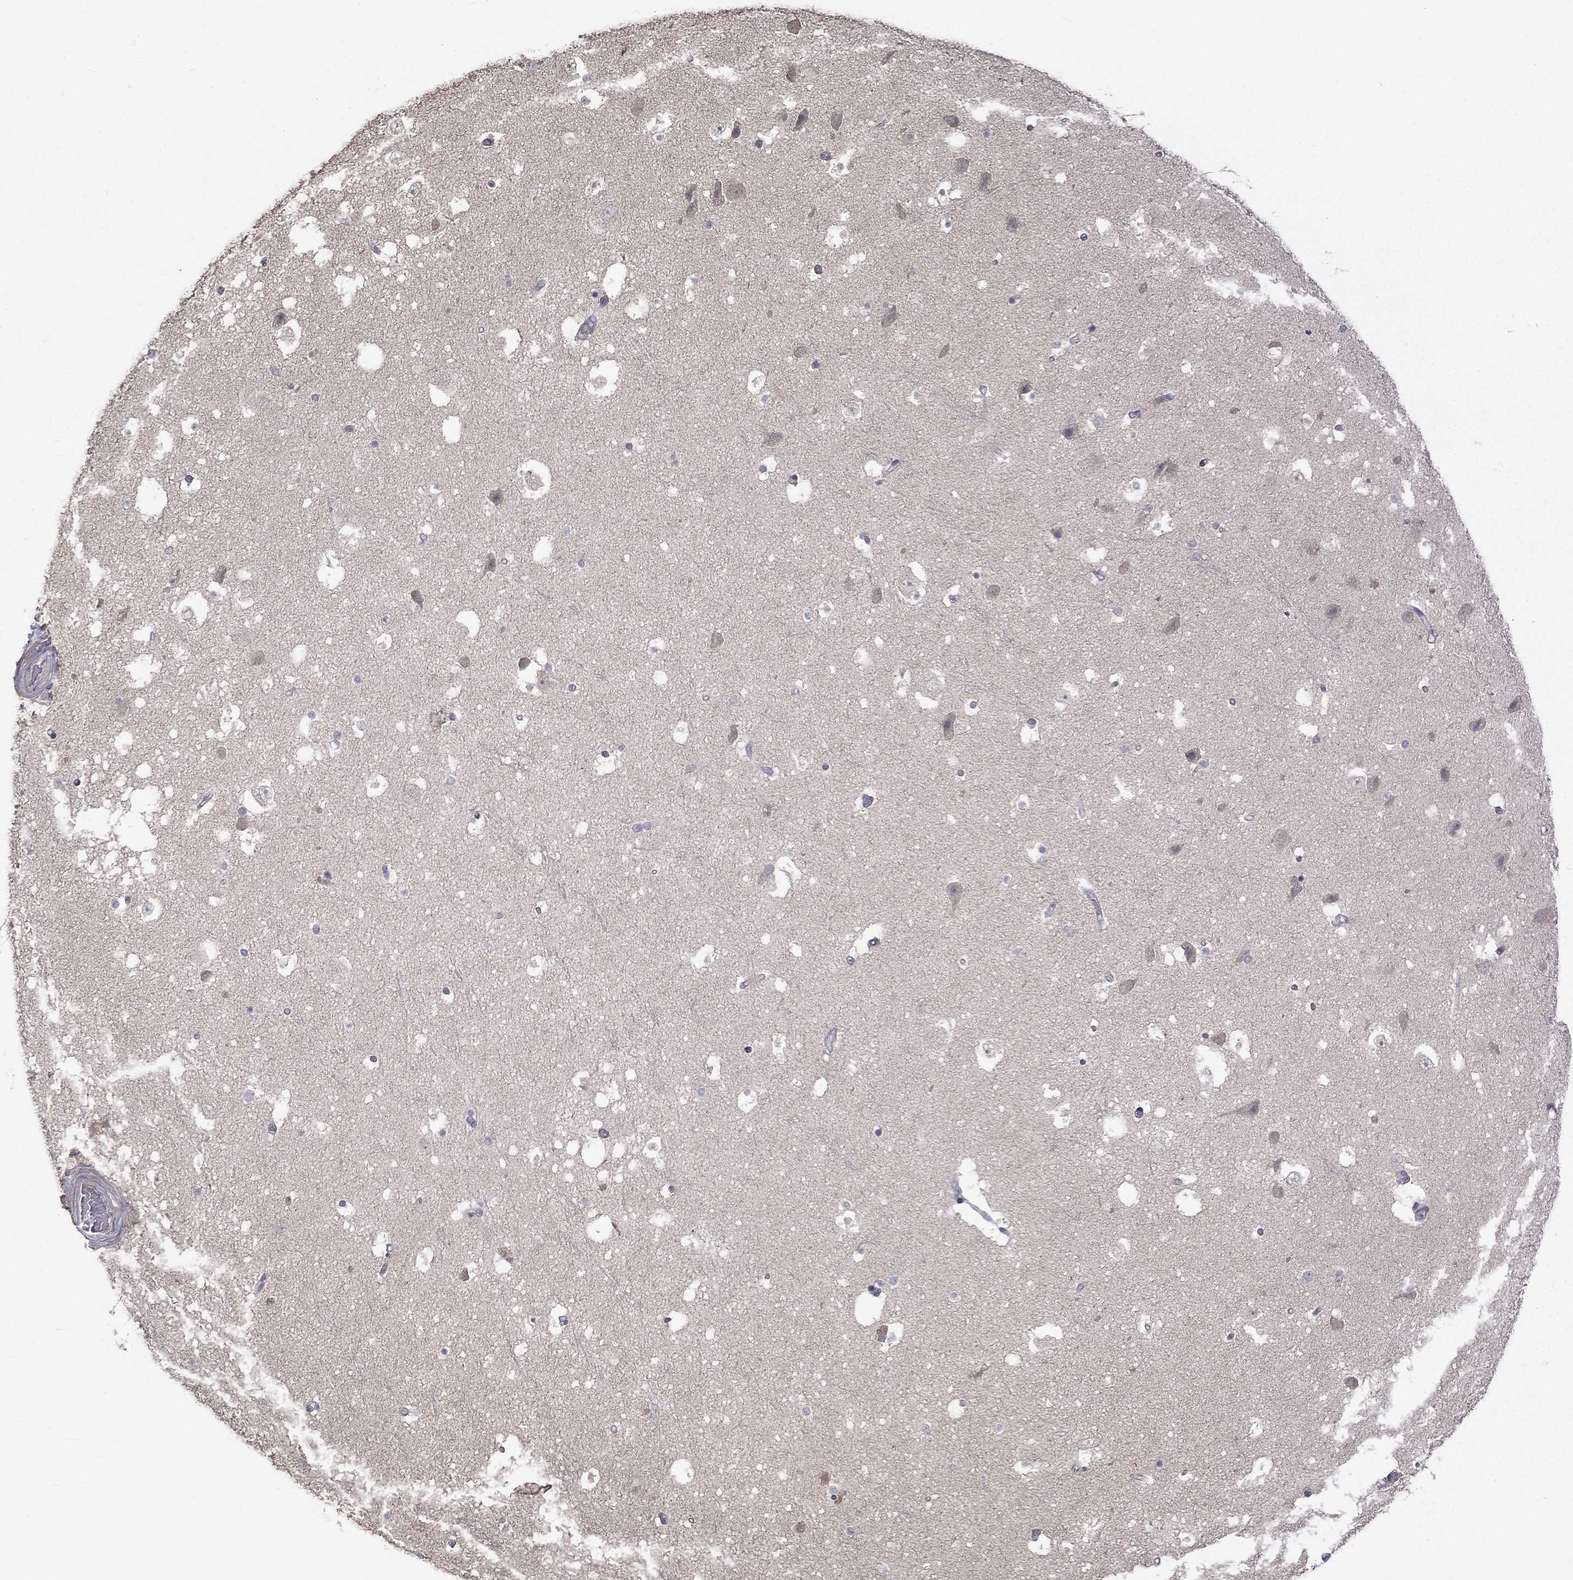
{"staining": {"intensity": "negative", "quantity": "none", "location": "none"}, "tissue": "hippocampus", "cell_type": "Glial cells", "image_type": "normal", "snomed": [{"axis": "morphology", "description": "Normal tissue, NOS"}, {"axis": "topography", "description": "Hippocampus"}], "caption": "DAB immunohistochemical staining of unremarkable human hippocampus exhibits no significant positivity in glial cells. (Immunohistochemistry, brightfield microscopy, high magnification).", "gene": "SLC39A14", "patient": {"sex": "male", "age": 51}}